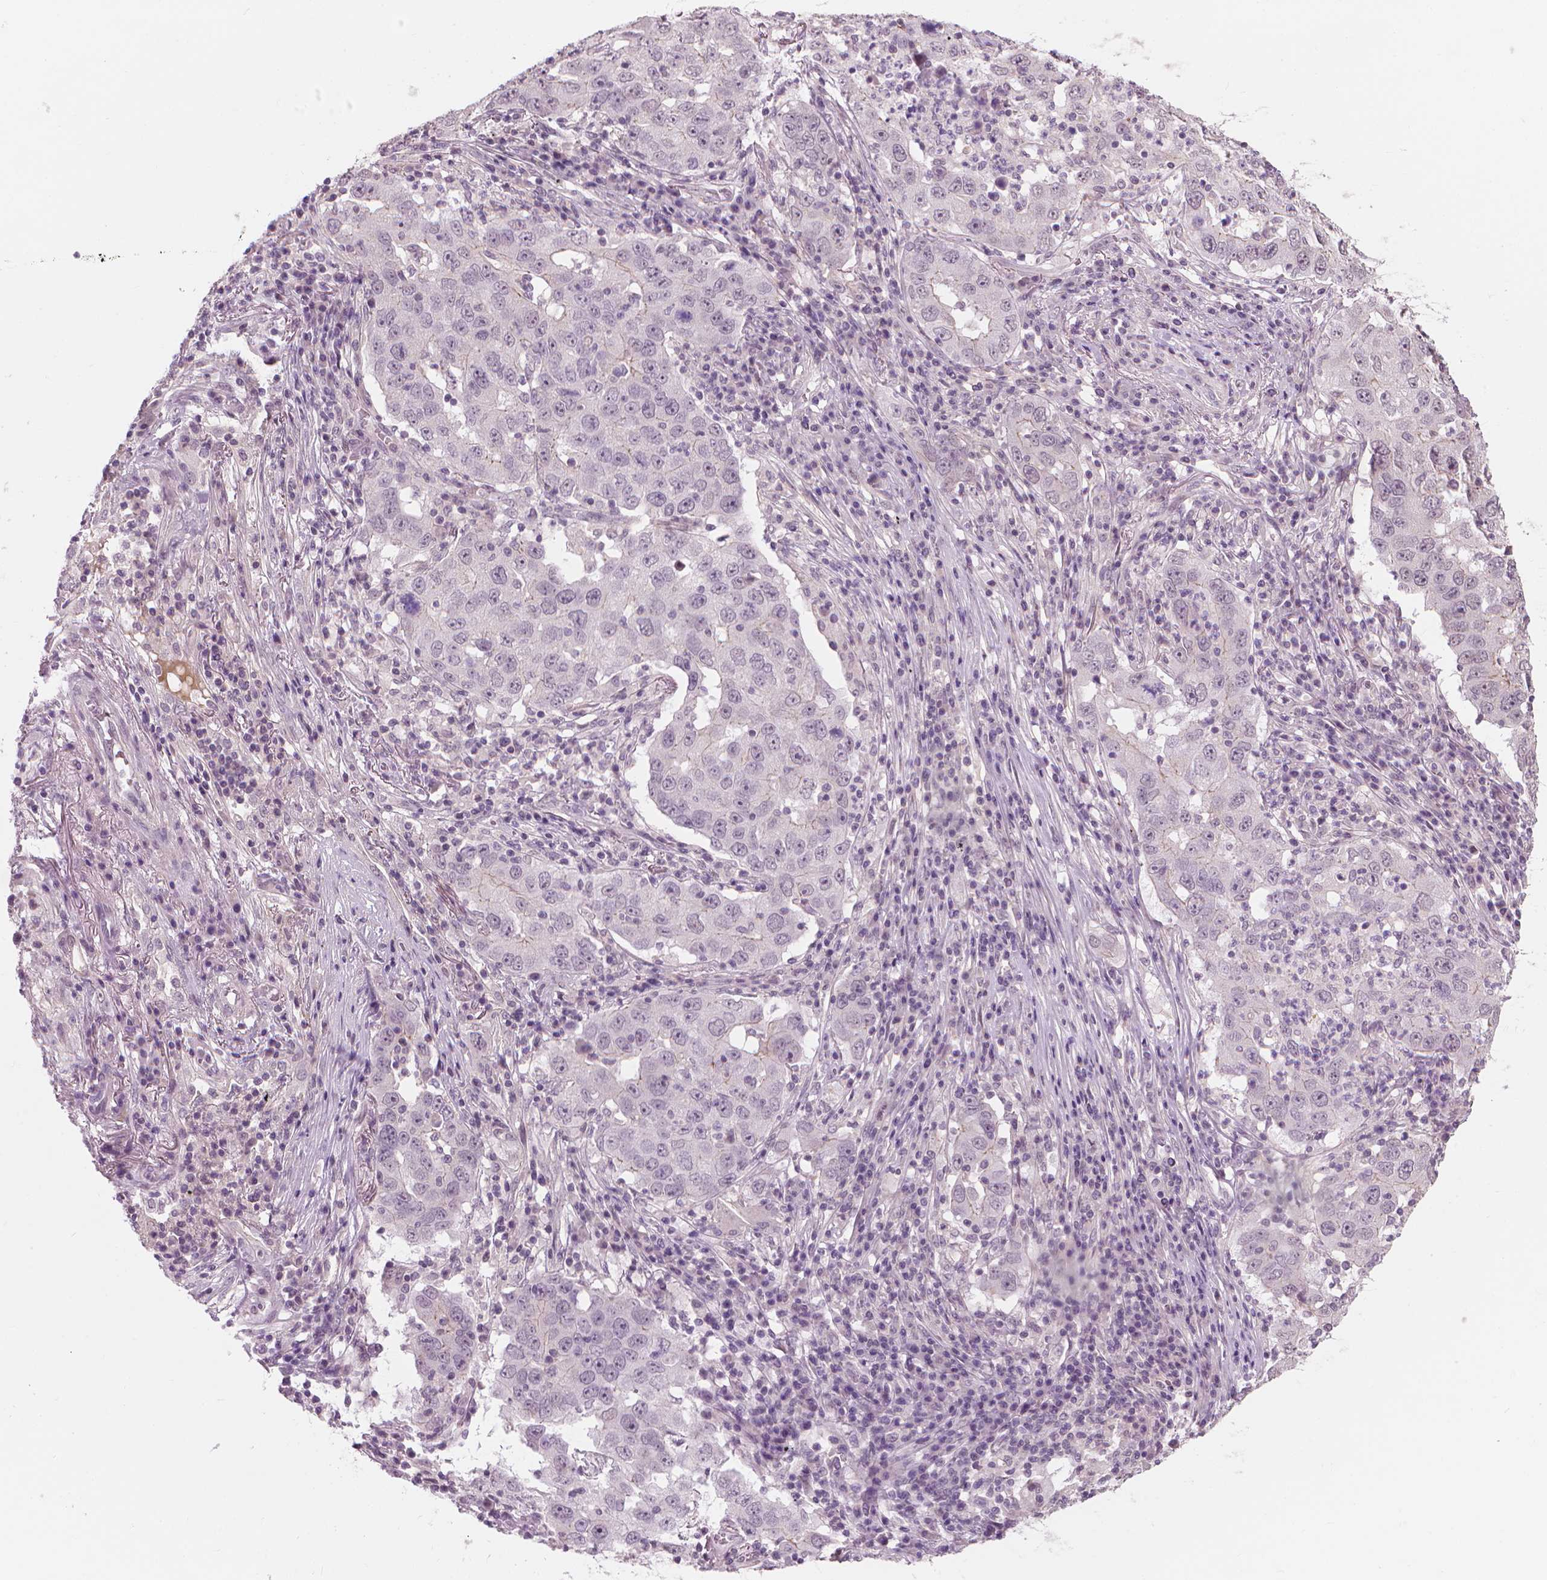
{"staining": {"intensity": "negative", "quantity": "none", "location": "none"}, "tissue": "lung cancer", "cell_type": "Tumor cells", "image_type": "cancer", "snomed": [{"axis": "morphology", "description": "Adenocarcinoma, NOS"}, {"axis": "topography", "description": "Lung"}], "caption": "Lung cancer stained for a protein using immunohistochemistry displays no positivity tumor cells.", "gene": "SAXO2", "patient": {"sex": "male", "age": 73}}